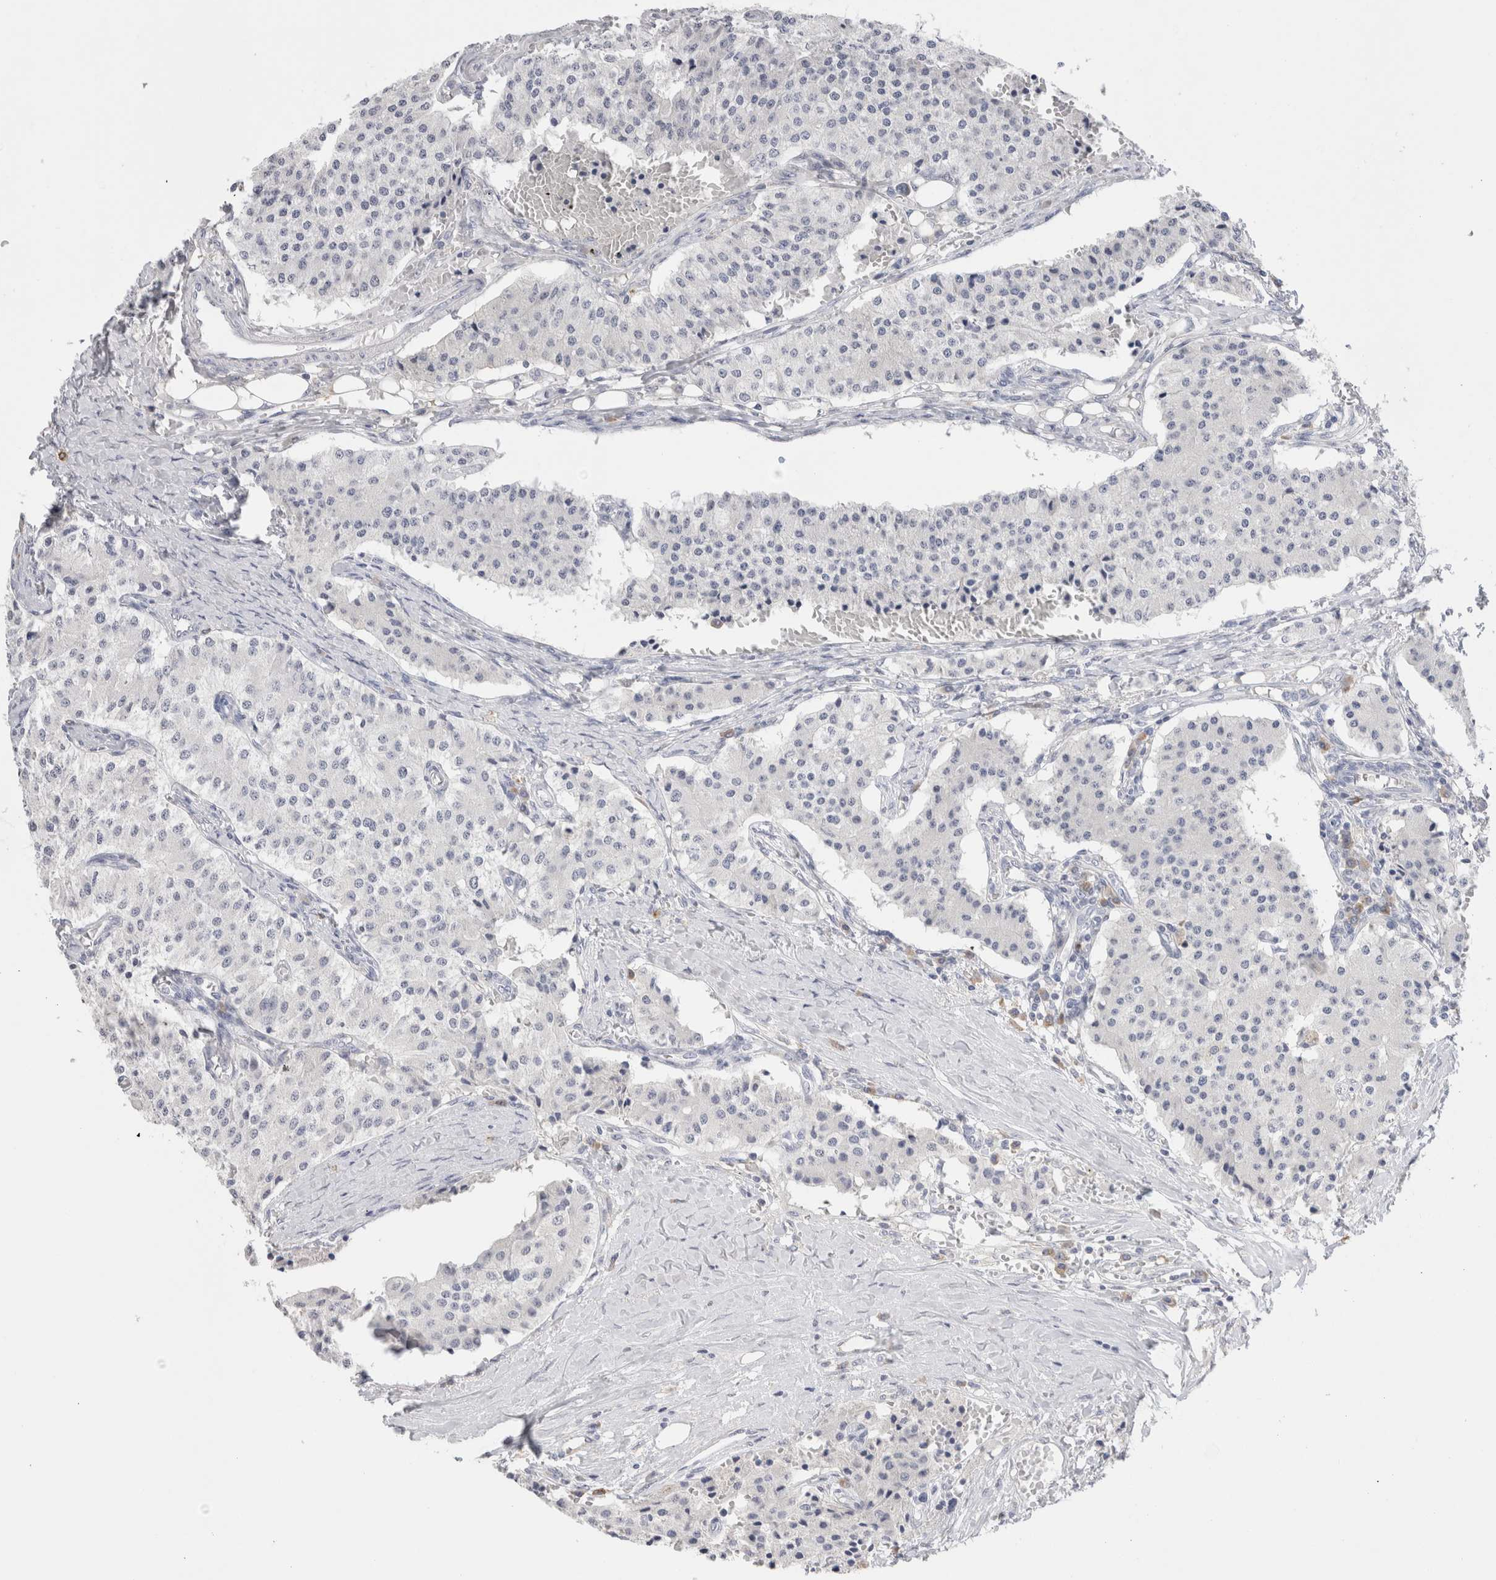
{"staining": {"intensity": "negative", "quantity": "none", "location": "none"}, "tissue": "carcinoid", "cell_type": "Tumor cells", "image_type": "cancer", "snomed": [{"axis": "morphology", "description": "Carcinoid, malignant, NOS"}, {"axis": "topography", "description": "Colon"}], "caption": "Photomicrograph shows no protein staining in tumor cells of malignant carcinoid tissue.", "gene": "LAMP3", "patient": {"sex": "female", "age": 52}}